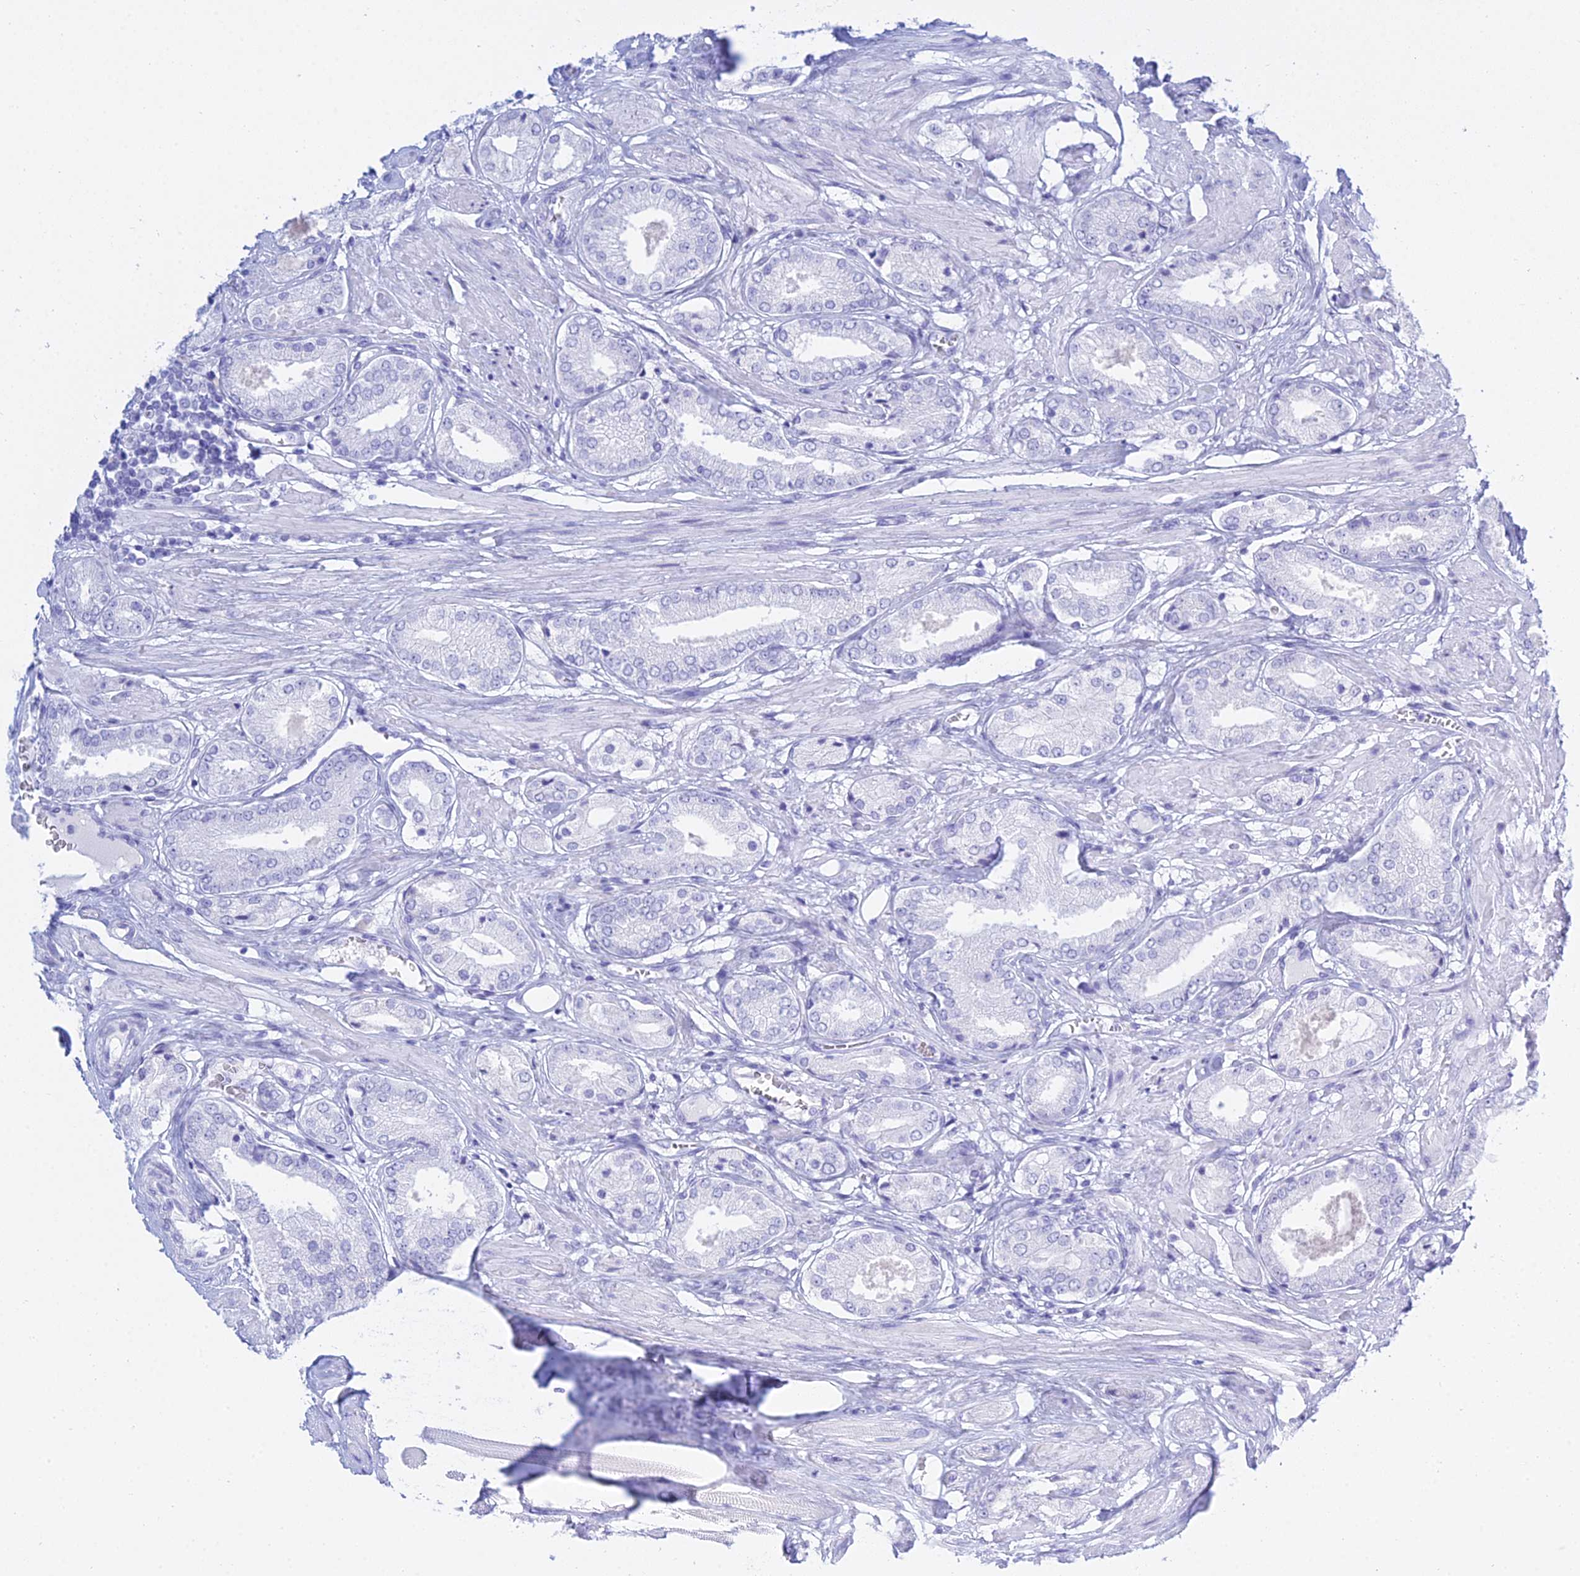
{"staining": {"intensity": "negative", "quantity": "none", "location": "none"}, "tissue": "prostate cancer", "cell_type": "Tumor cells", "image_type": "cancer", "snomed": [{"axis": "morphology", "description": "Adenocarcinoma, High grade"}, {"axis": "topography", "description": "Prostate and seminal vesicle, NOS"}], "caption": "High magnification brightfield microscopy of prostate cancer (high-grade adenocarcinoma) stained with DAB (brown) and counterstained with hematoxylin (blue): tumor cells show no significant expression. Nuclei are stained in blue.", "gene": "PATE4", "patient": {"sex": "male", "age": 64}}